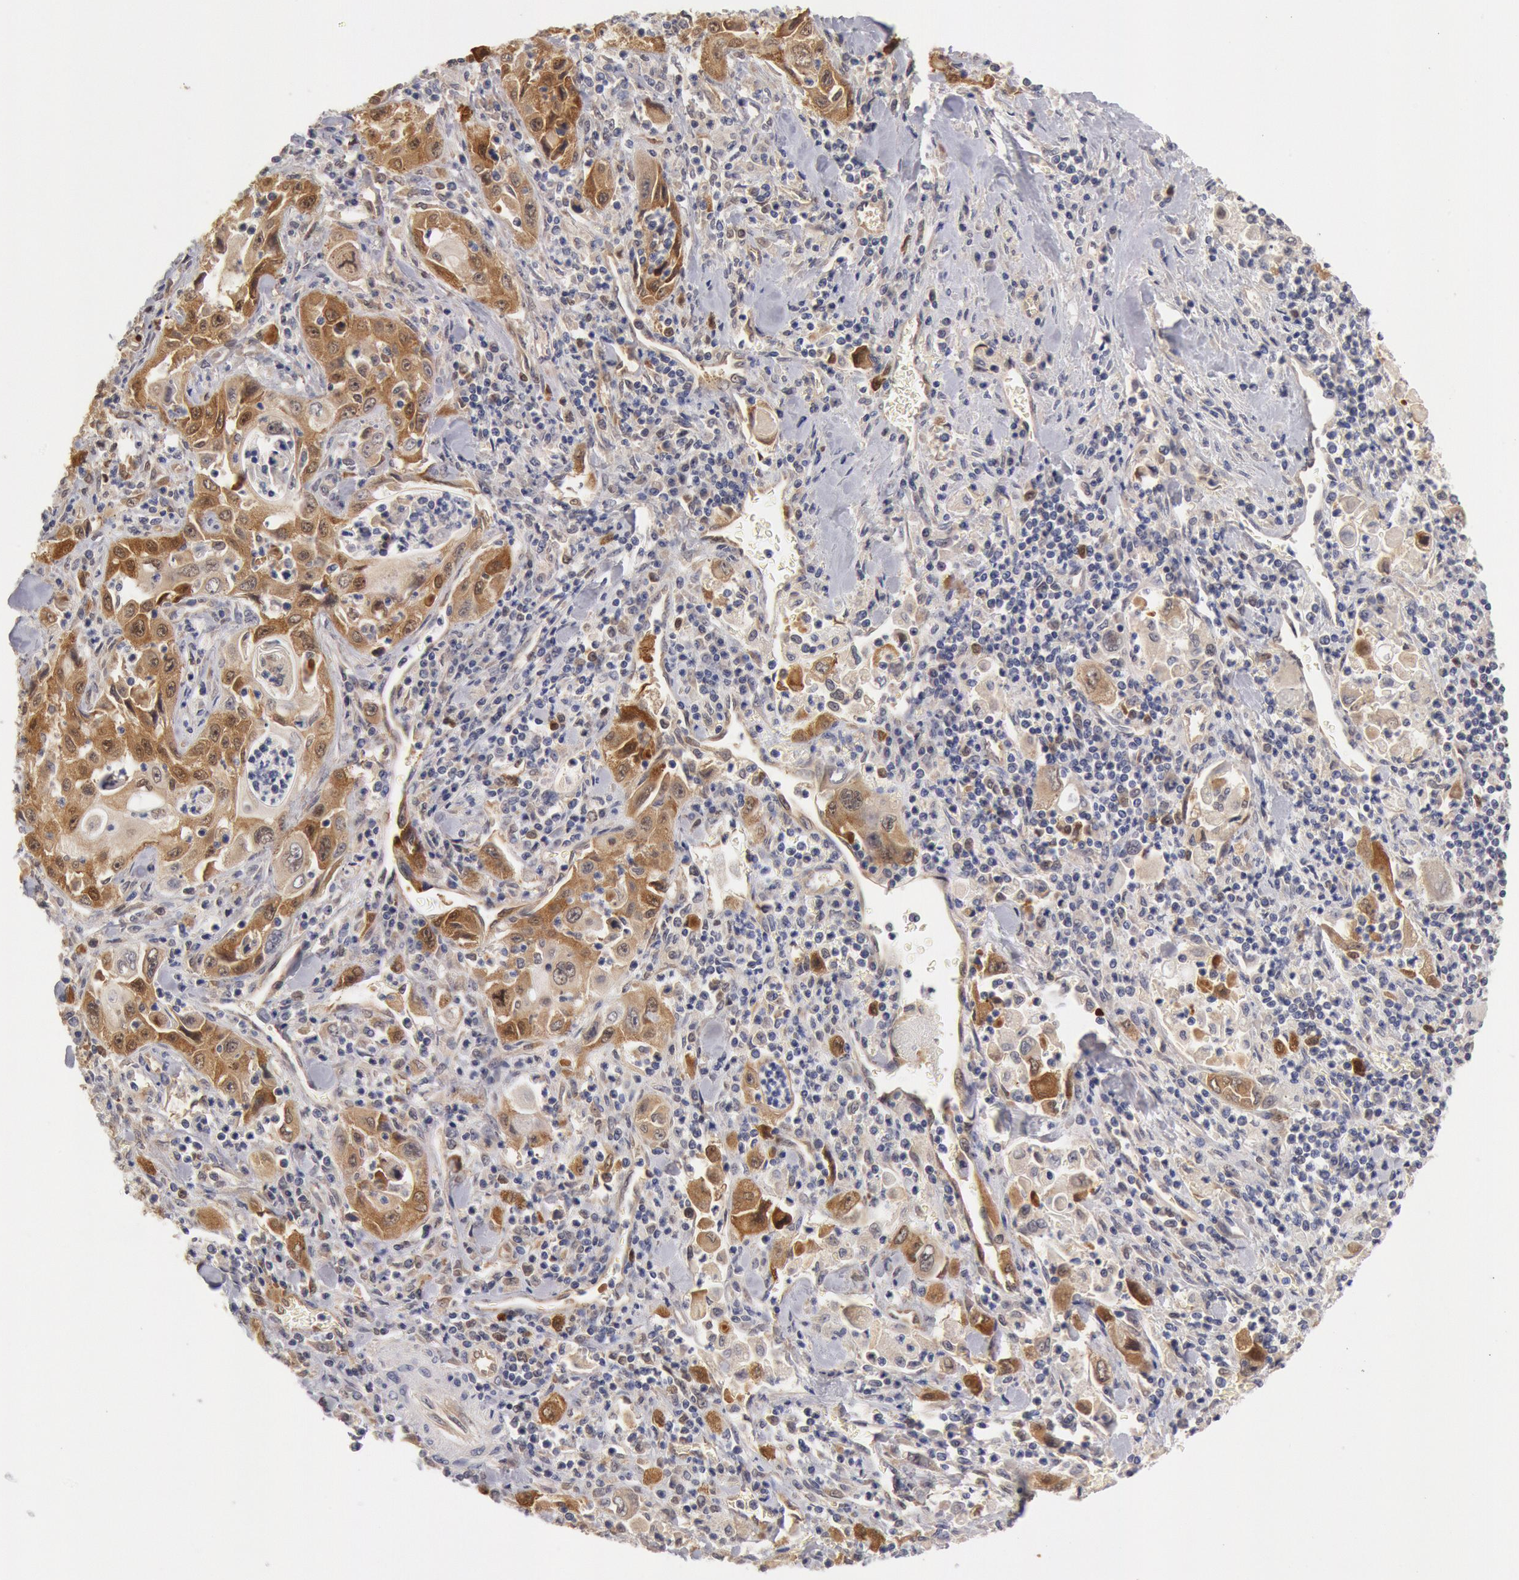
{"staining": {"intensity": "moderate", "quantity": "25%-75%", "location": "cytoplasmic/membranous"}, "tissue": "pancreatic cancer", "cell_type": "Tumor cells", "image_type": "cancer", "snomed": [{"axis": "morphology", "description": "Adenocarcinoma, NOS"}, {"axis": "topography", "description": "Pancreas"}], "caption": "Approximately 25%-75% of tumor cells in human adenocarcinoma (pancreatic) show moderate cytoplasmic/membranous protein positivity as visualized by brown immunohistochemical staining.", "gene": "DNAJA1", "patient": {"sex": "male", "age": 70}}